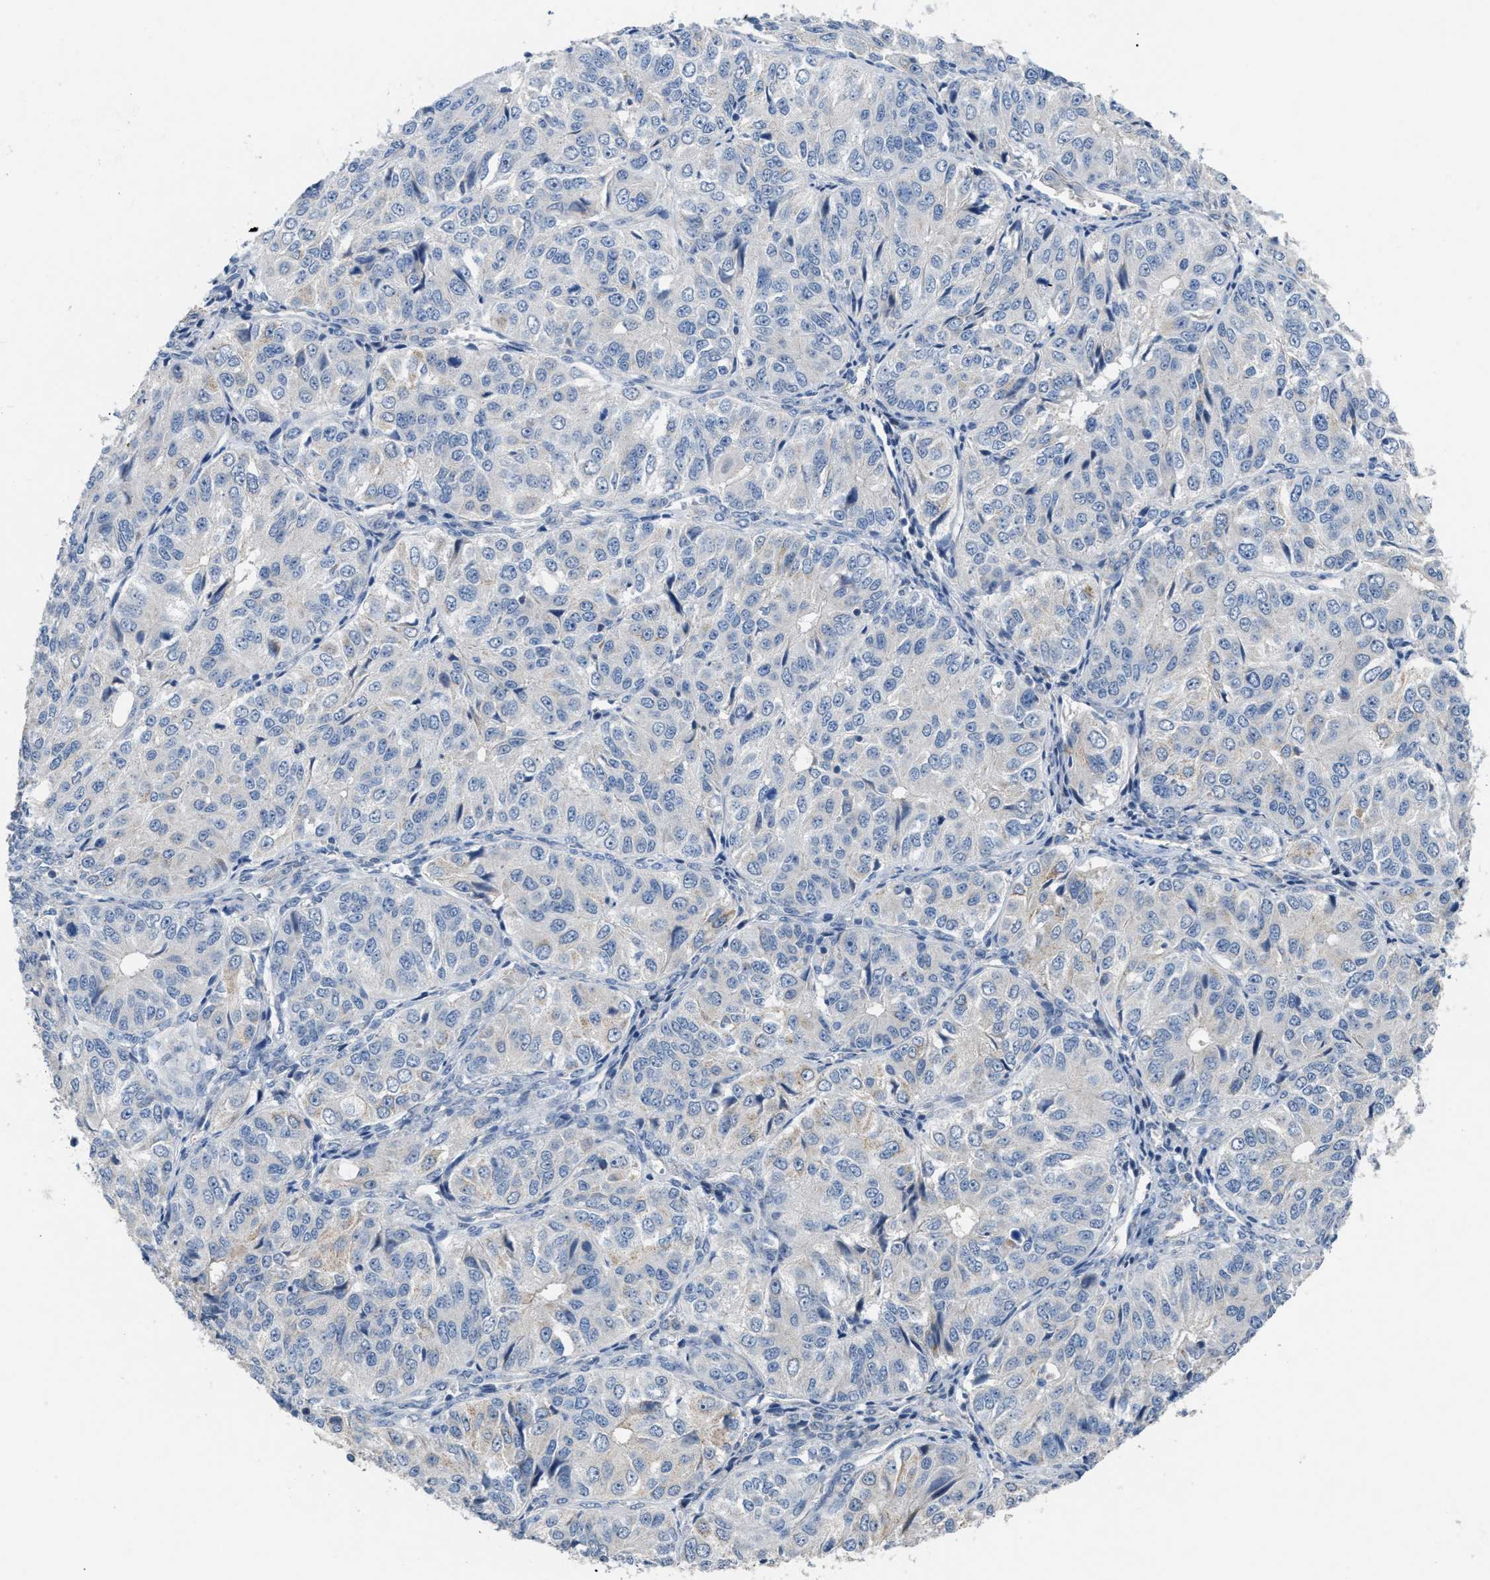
{"staining": {"intensity": "negative", "quantity": "none", "location": "none"}, "tissue": "ovarian cancer", "cell_type": "Tumor cells", "image_type": "cancer", "snomed": [{"axis": "morphology", "description": "Carcinoma, endometroid"}, {"axis": "topography", "description": "Ovary"}], "caption": "Human ovarian cancer (endometroid carcinoma) stained for a protein using immunohistochemistry exhibits no staining in tumor cells.", "gene": "DHX58", "patient": {"sex": "female", "age": 51}}